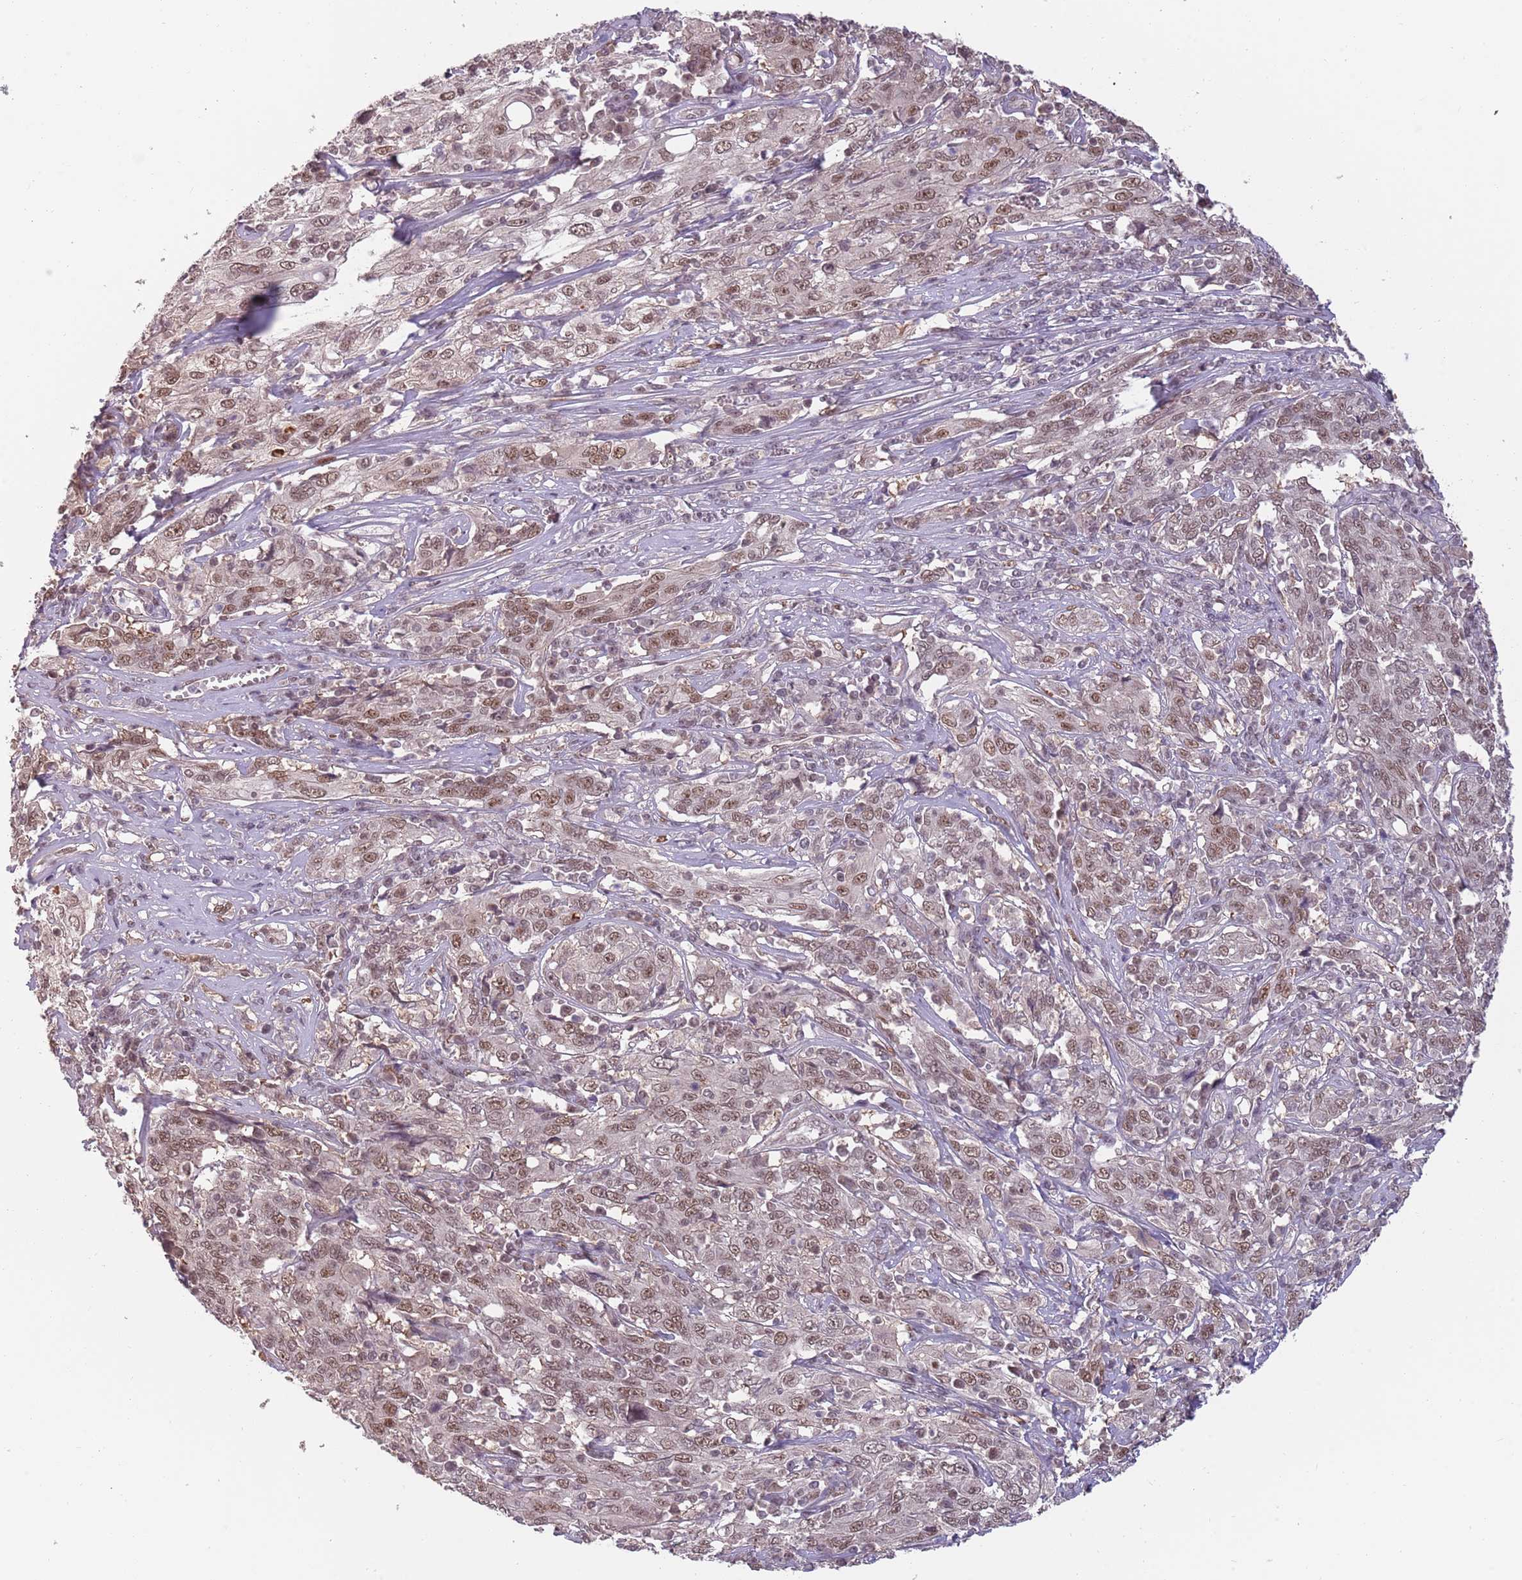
{"staining": {"intensity": "moderate", "quantity": ">75%", "location": "nuclear"}, "tissue": "cervical cancer", "cell_type": "Tumor cells", "image_type": "cancer", "snomed": [{"axis": "morphology", "description": "Squamous cell carcinoma, NOS"}, {"axis": "topography", "description": "Cervix"}], "caption": "Protein staining displays moderate nuclear expression in approximately >75% of tumor cells in cervical cancer.", "gene": "ZBTB7A", "patient": {"sex": "female", "age": 46}}